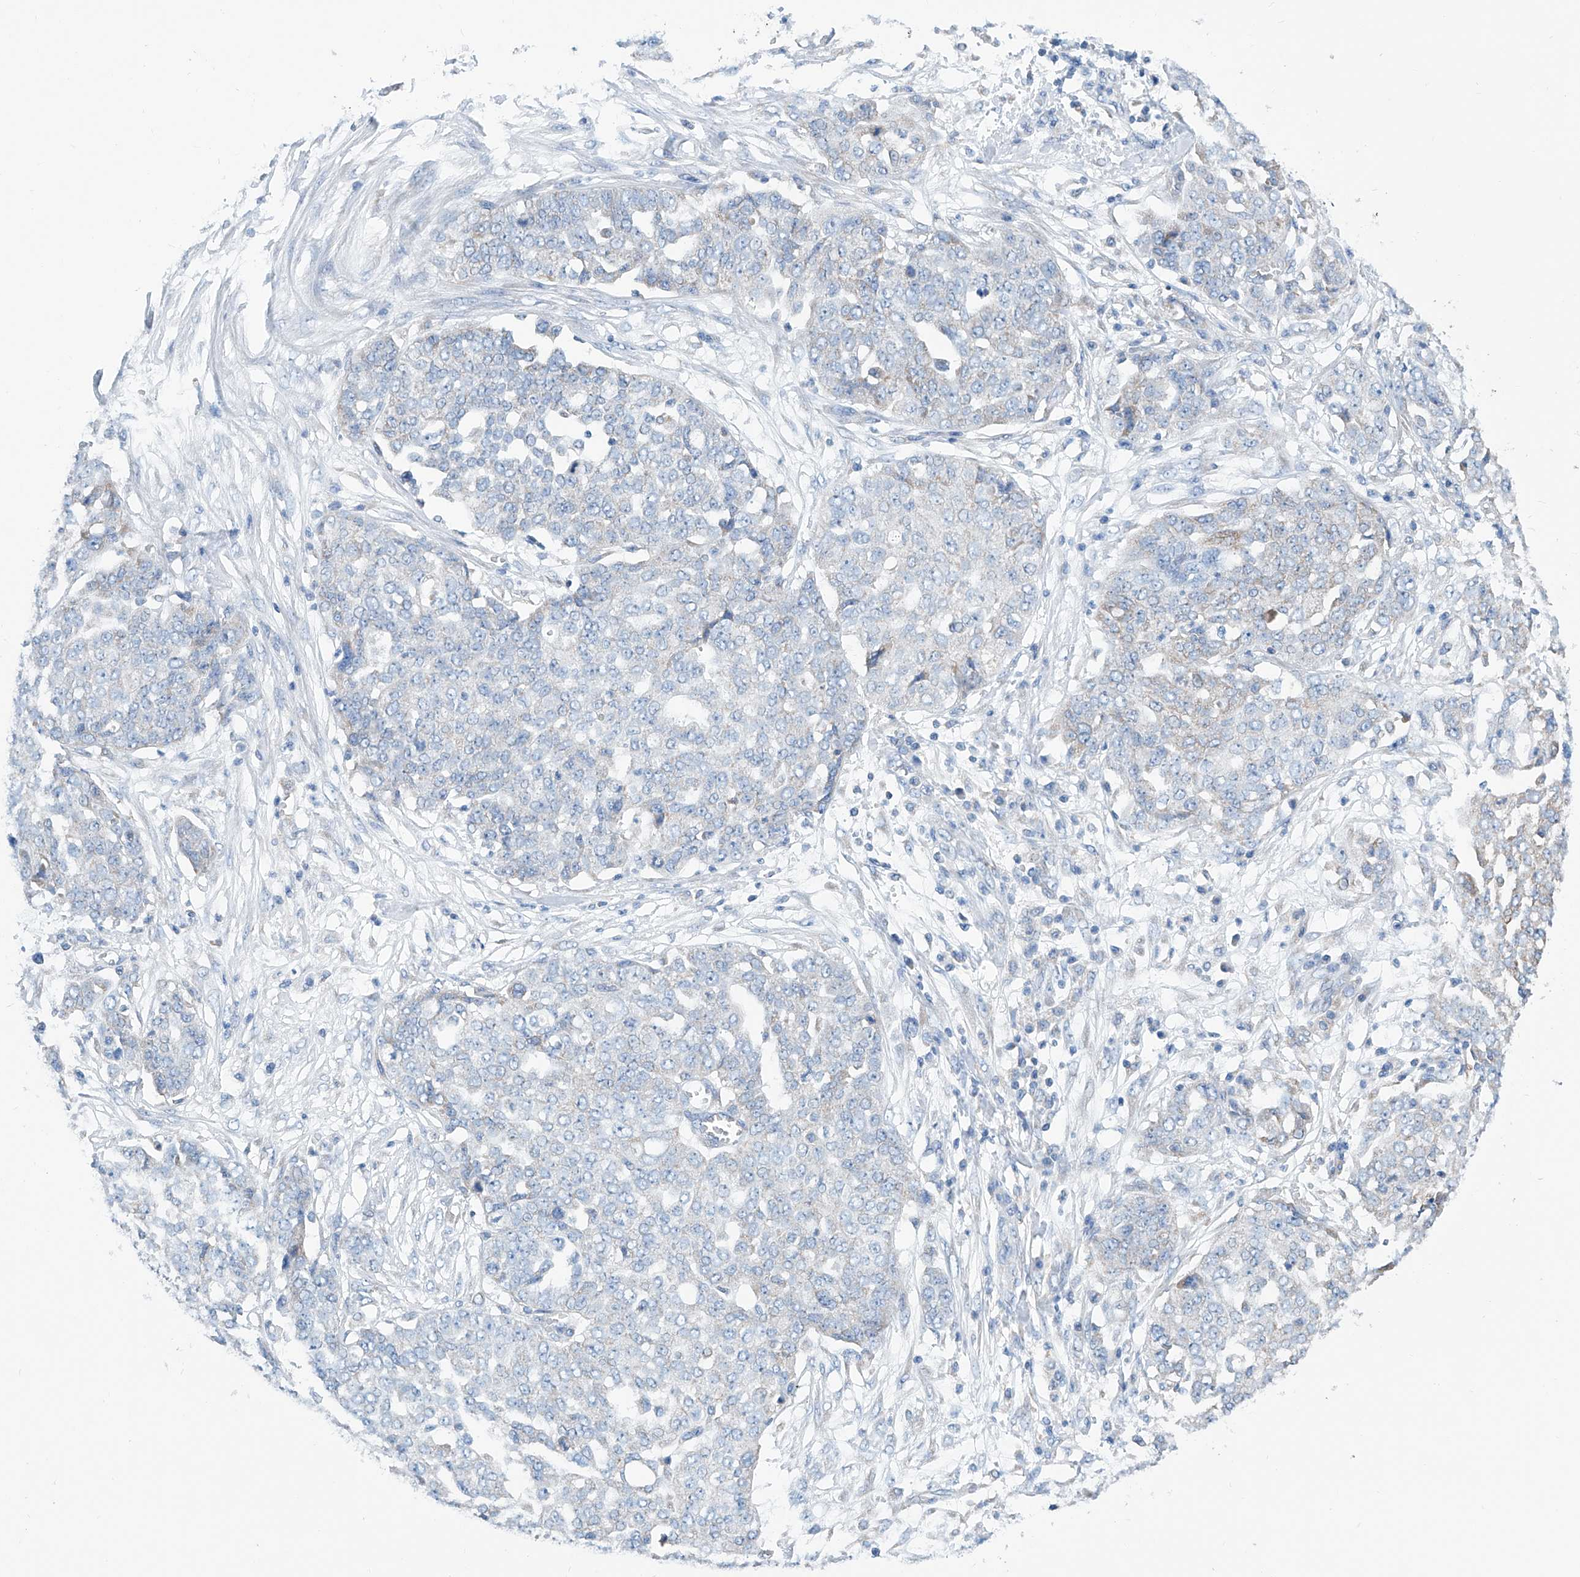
{"staining": {"intensity": "negative", "quantity": "none", "location": "none"}, "tissue": "ovarian cancer", "cell_type": "Tumor cells", "image_type": "cancer", "snomed": [{"axis": "morphology", "description": "Cystadenocarcinoma, serous, NOS"}, {"axis": "topography", "description": "Soft tissue"}, {"axis": "topography", "description": "Ovary"}], "caption": "This is an immunohistochemistry photomicrograph of human serous cystadenocarcinoma (ovarian). There is no positivity in tumor cells.", "gene": "MAD2L1", "patient": {"sex": "female", "age": 57}}